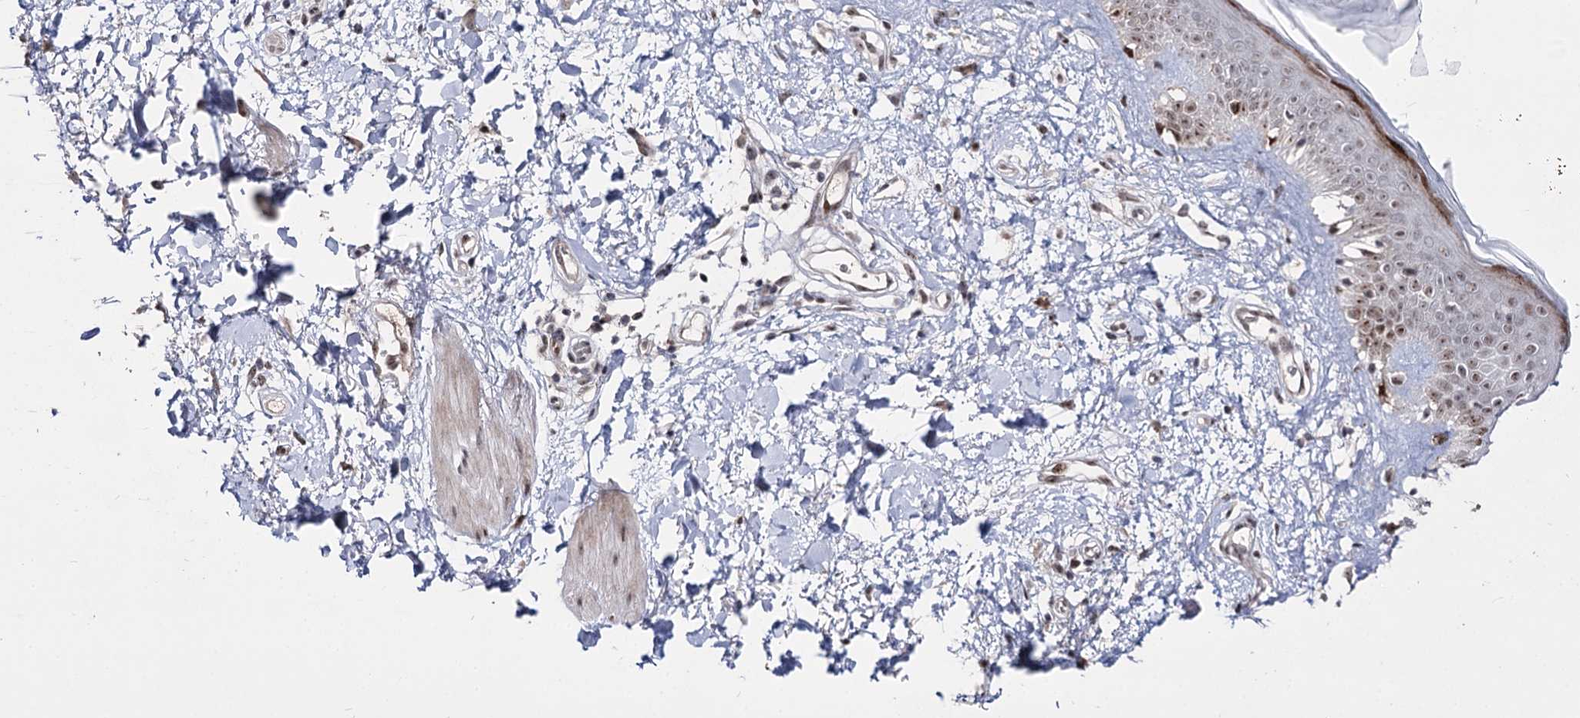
{"staining": {"intensity": "moderate", "quantity": ">75%", "location": "cytoplasmic/membranous,nuclear"}, "tissue": "skin", "cell_type": "Fibroblasts", "image_type": "normal", "snomed": [{"axis": "morphology", "description": "Normal tissue, NOS"}, {"axis": "topography", "description": "Skin"}], "caption": "A high-resolution image shows immunohistochemistry staining of benign skin, which shows moderate cytoplasmic/membranous,nuclear staining in about >75% of fibroblasts. (DAB IHC with brightfield microscopy, high magnification).", "gene": "STOX1", "patient": {"sex": "female", "age": 58}}